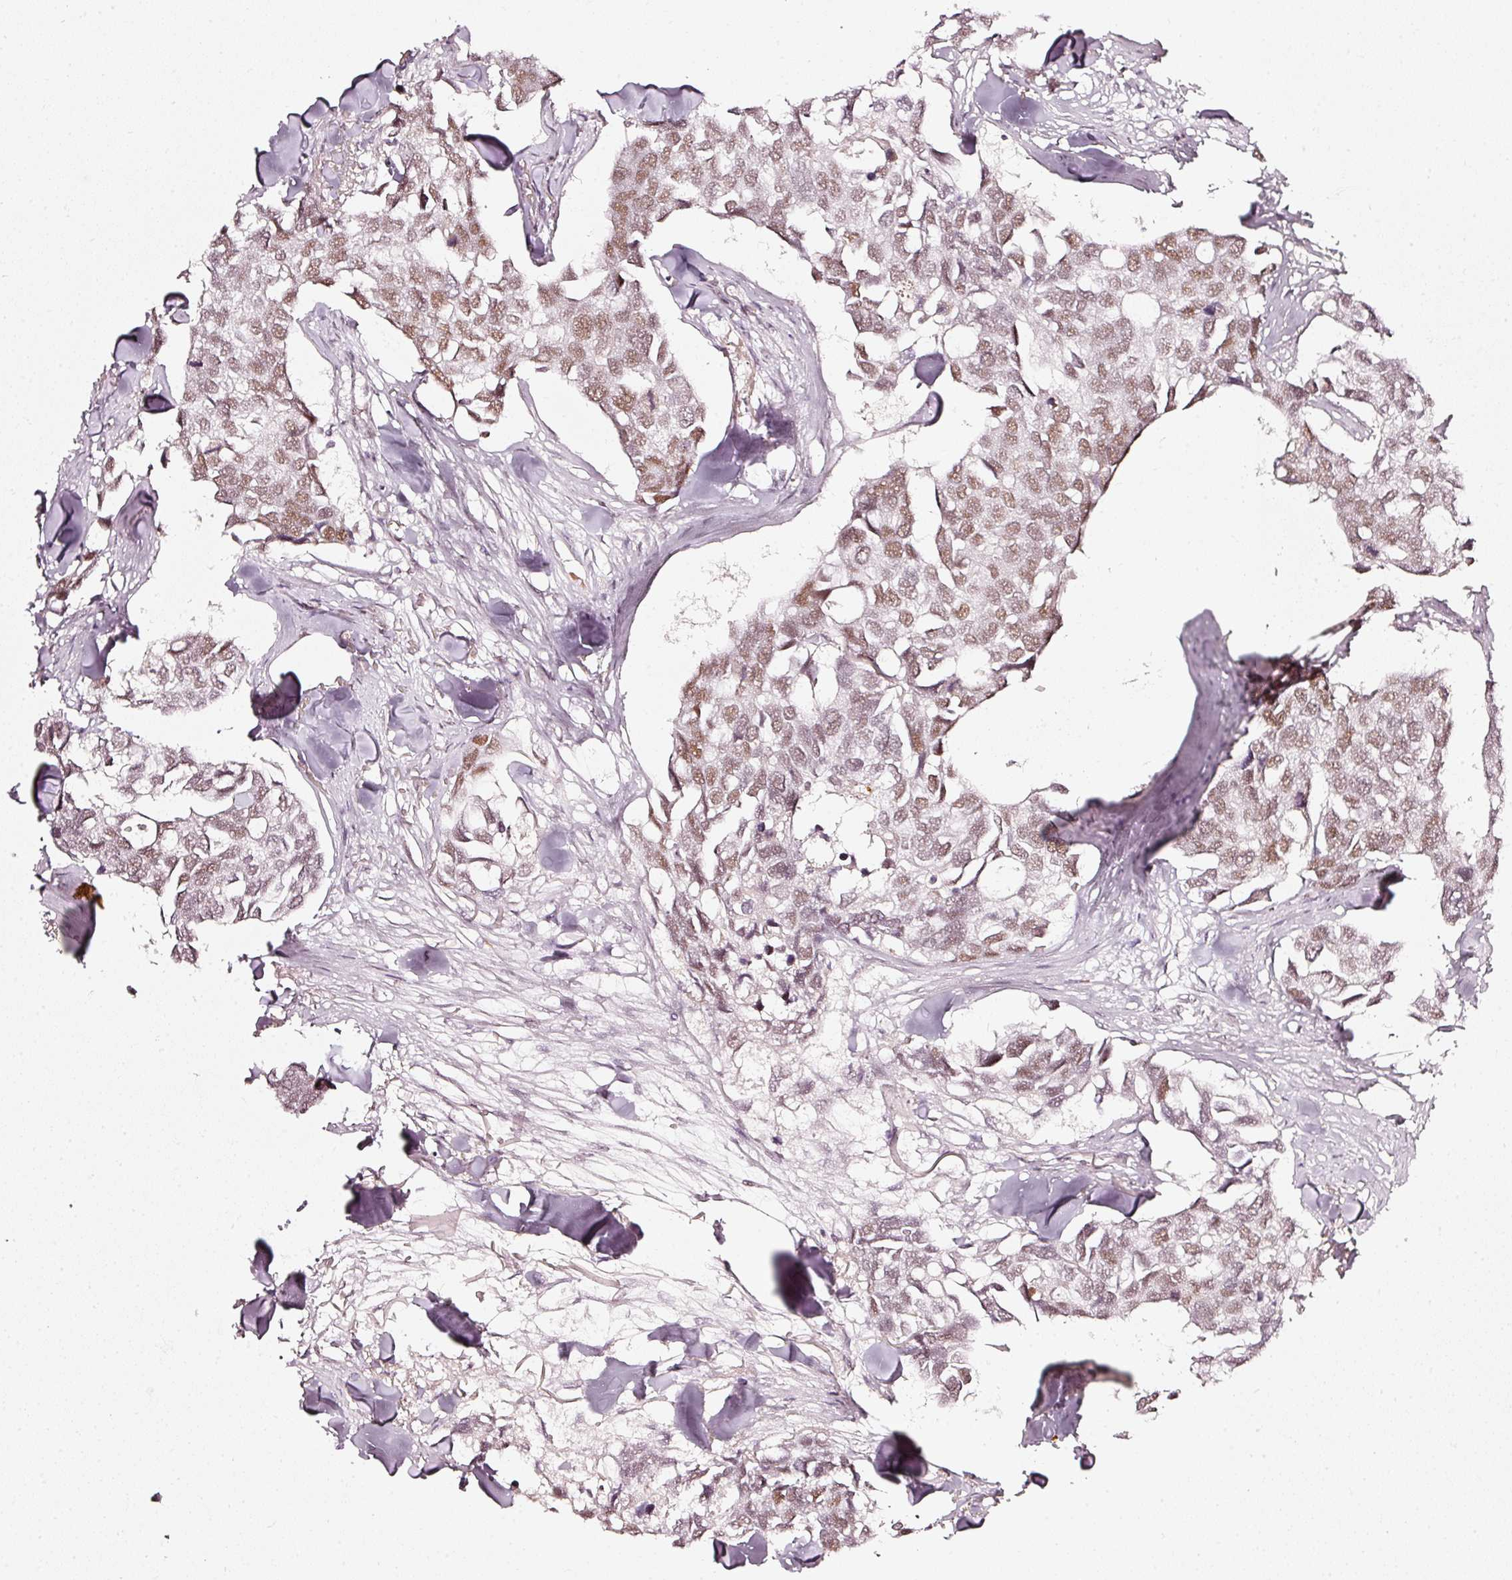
{"staining": {"intensity": "weak", "quantity": ">75%", "location": "nuclear"}, "tissue": "breast cancer", "cell_type": "Tumor cells", "image_type": "cancer", "snomed": [{"axis": "morphology", "description": "Duct carcinoma"}, {"axis": "topography", "description": "Breast"}], "caption": "Weak nuclear protein positivity is seen in about >75% of tumor cells in breast cancer (intraductal carcinoma).", "gene": "PPP1R10", "patient": {"sex": "female", "age": 83}}